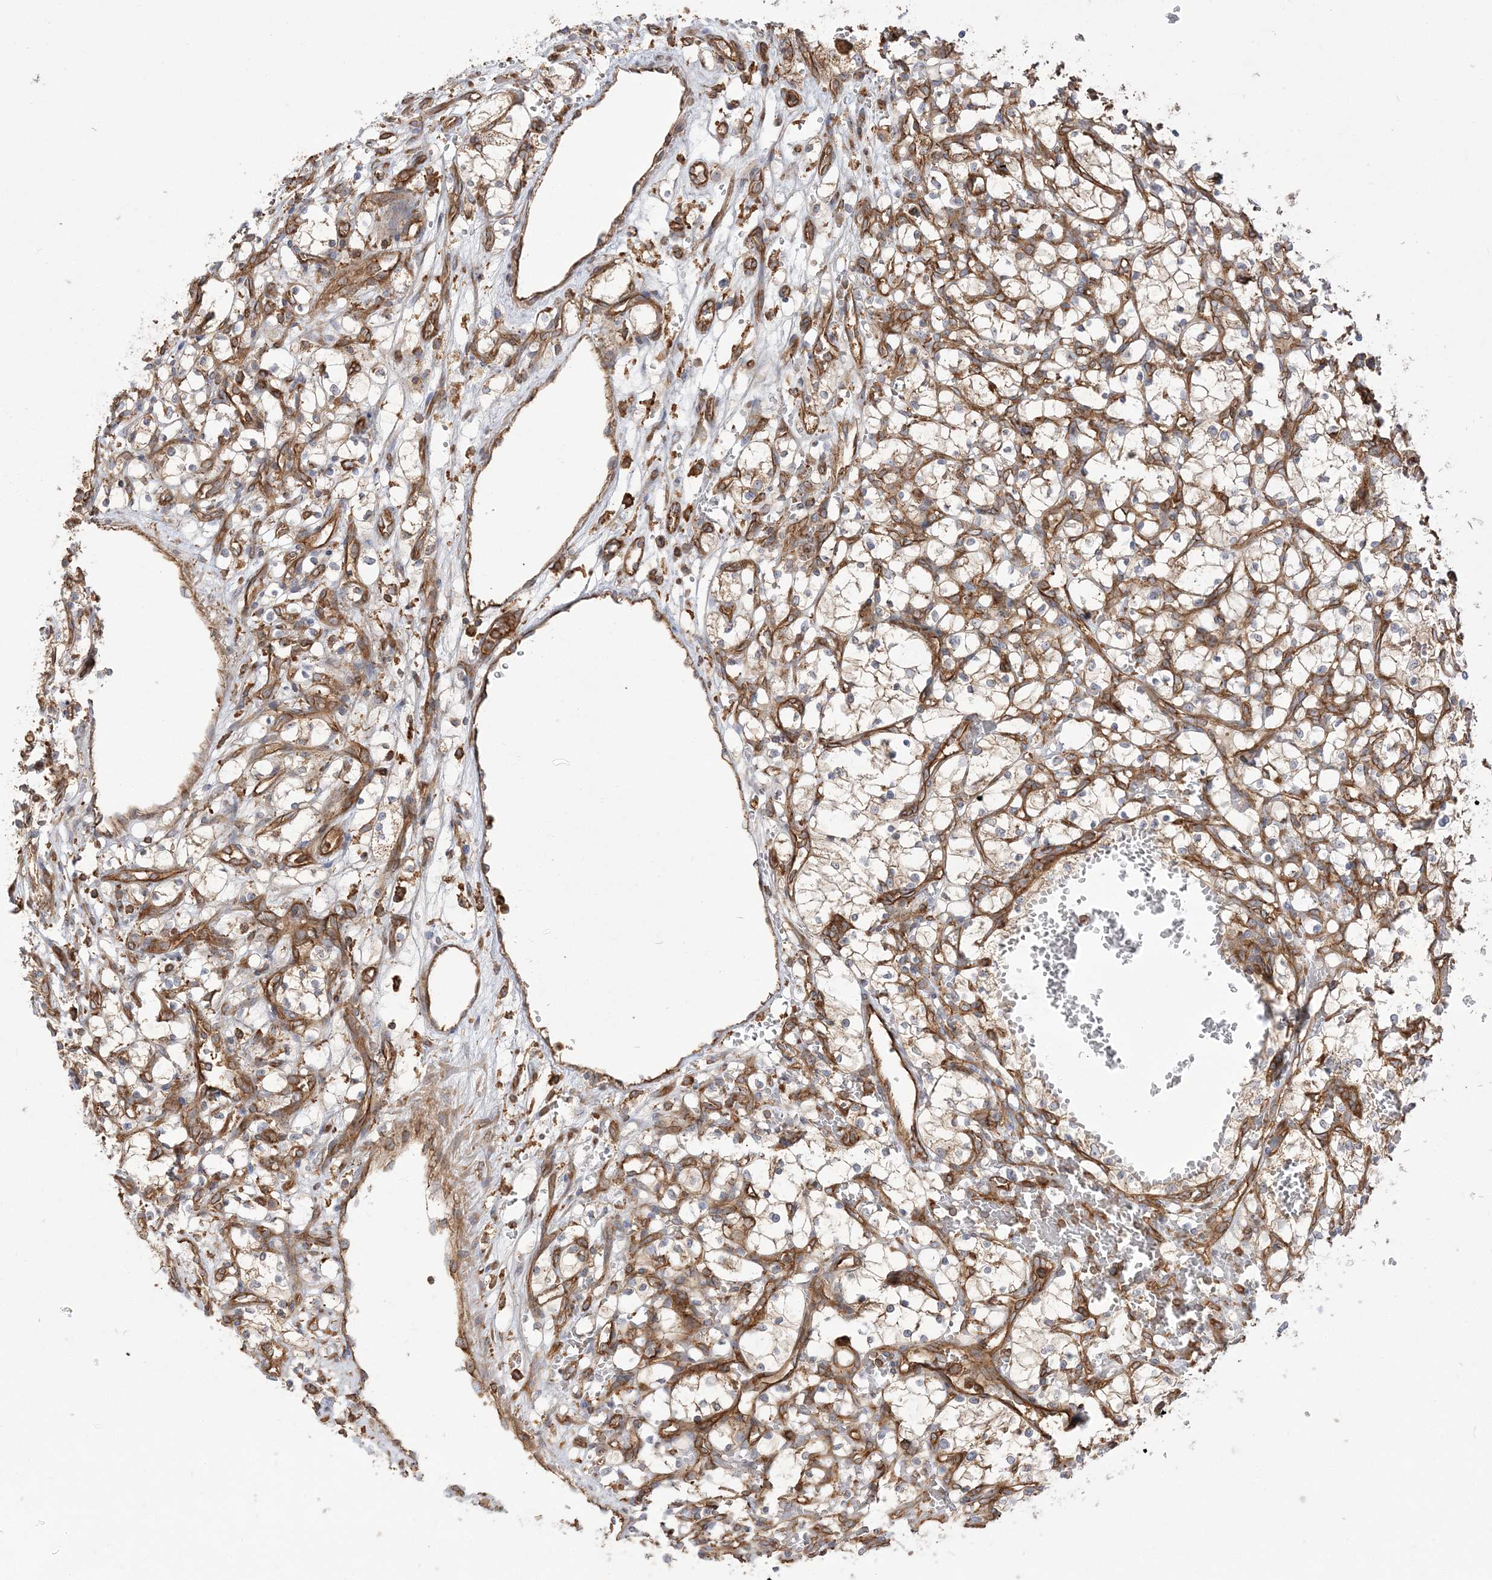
{"staining": {"intensity": "weak", "quantity": "25%-75%", "location": "cytoplasmic/membranous"}, "tissue": "renal cancer", "cell_type": "Tumor cells", "image_type": "cancer", "snomed": [{"axis": "morphology", "description": "Adenocarcinoma, NOS"}, {"axis": "topography", "description": "Kidney"}], "caption": "Renal cancer stained with immunohistochemistry (IHC) displays weak cytoplasmic/membranous expression in approximately 25%-75% of tumor cells.", "gene": "TBC1D5", "patient": {"sex": "female", "age": 69}}